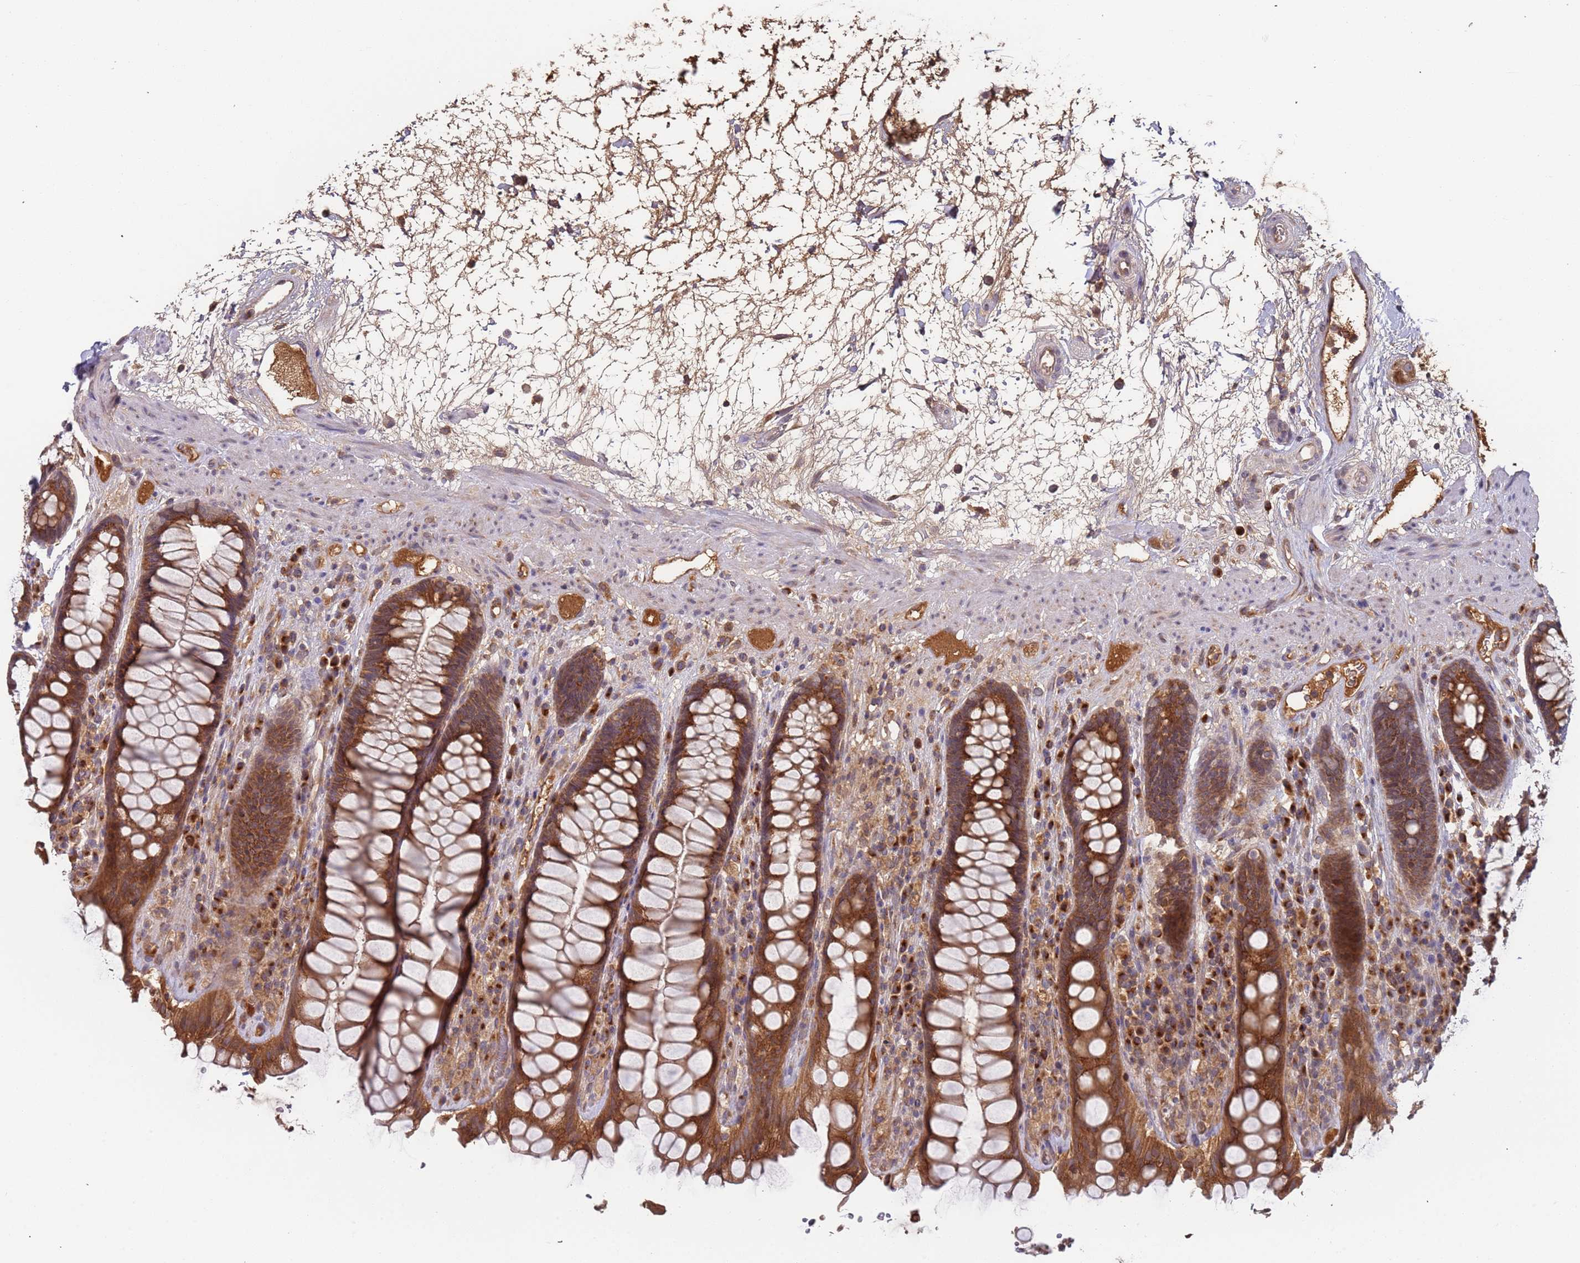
{"staining": {"intensity": "moderate", "quantity": ">75%", "location": "cytoplasmic/membranous"}, "tissue": "rectum", "cell_type": "Glandular cells", "image_type": "normal", "snomed": [{"axis": "morphology", "description": "Normal tissue, NOS"}, {"axis": "topography", "description": "Rectum"}], "caption": "Immunohistochemical staining of normal human rectum shows medium levels of moderate cytoplasmic/membranous expression in about >75% of glandular cells.", "gene": "OR5A2", "patient": {"sex": "male", "age": 64}}